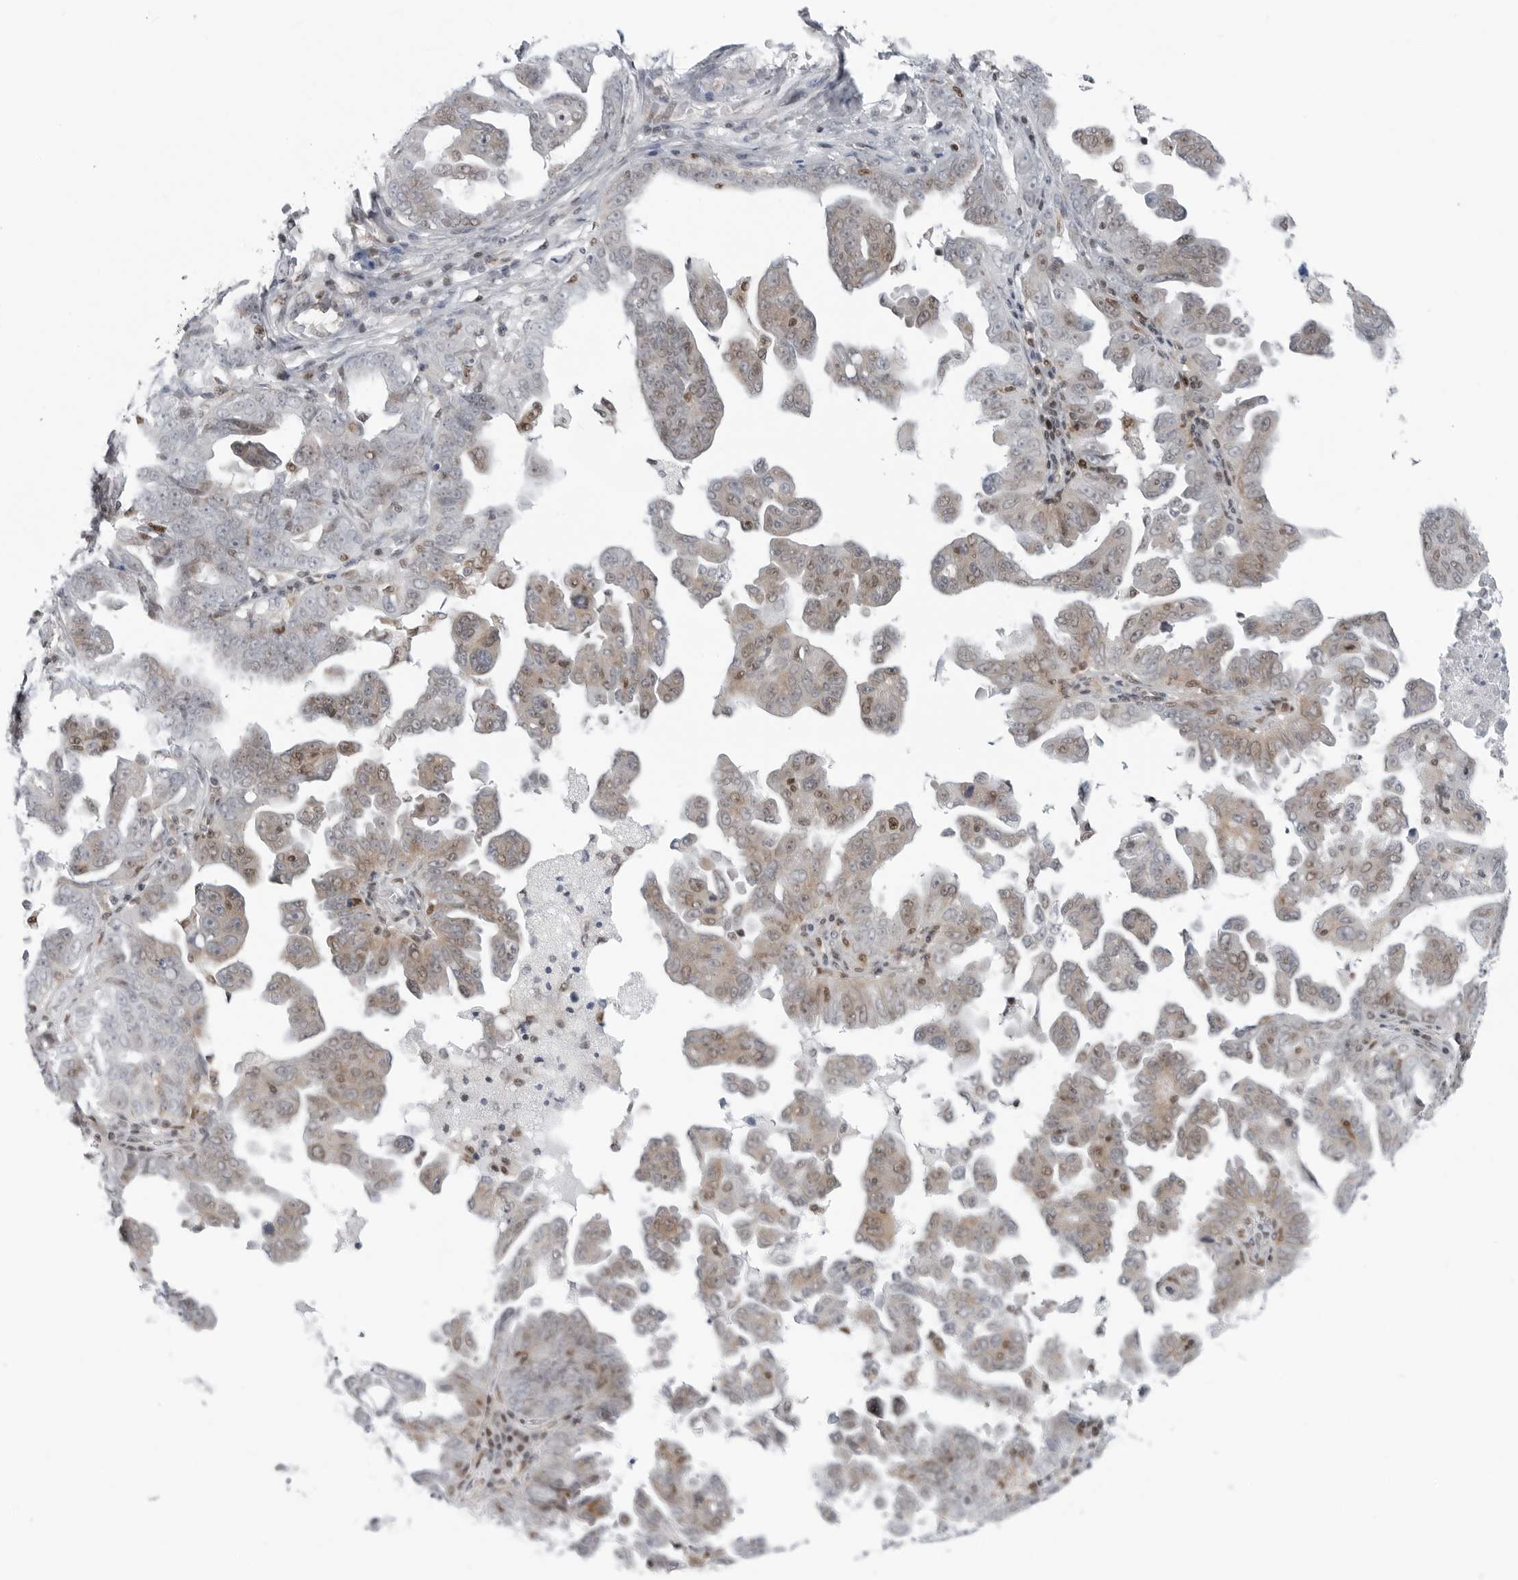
{"staining": {"intensity": "weak", "quantity": "<25%", "location": "cytoplasmic/membranous,nuclear"}, "tissue": "ovarian cancer", "cell_type": "Tumor cells", "image_type": "cancer", "snomed": [{"axis": "morphology", "description": "Carcinoma, endometroid"}, {"axis": "topography", "description": "Ovary"}], "caption": "An IHC photomicrograph of endometroid carcinoma (ovarian) is shown. There is no staining in tumor cells of endometroid carcinoma (ovarian).", "gene": "FAM135B", "patient": {"sex": "female", "age": 62}}